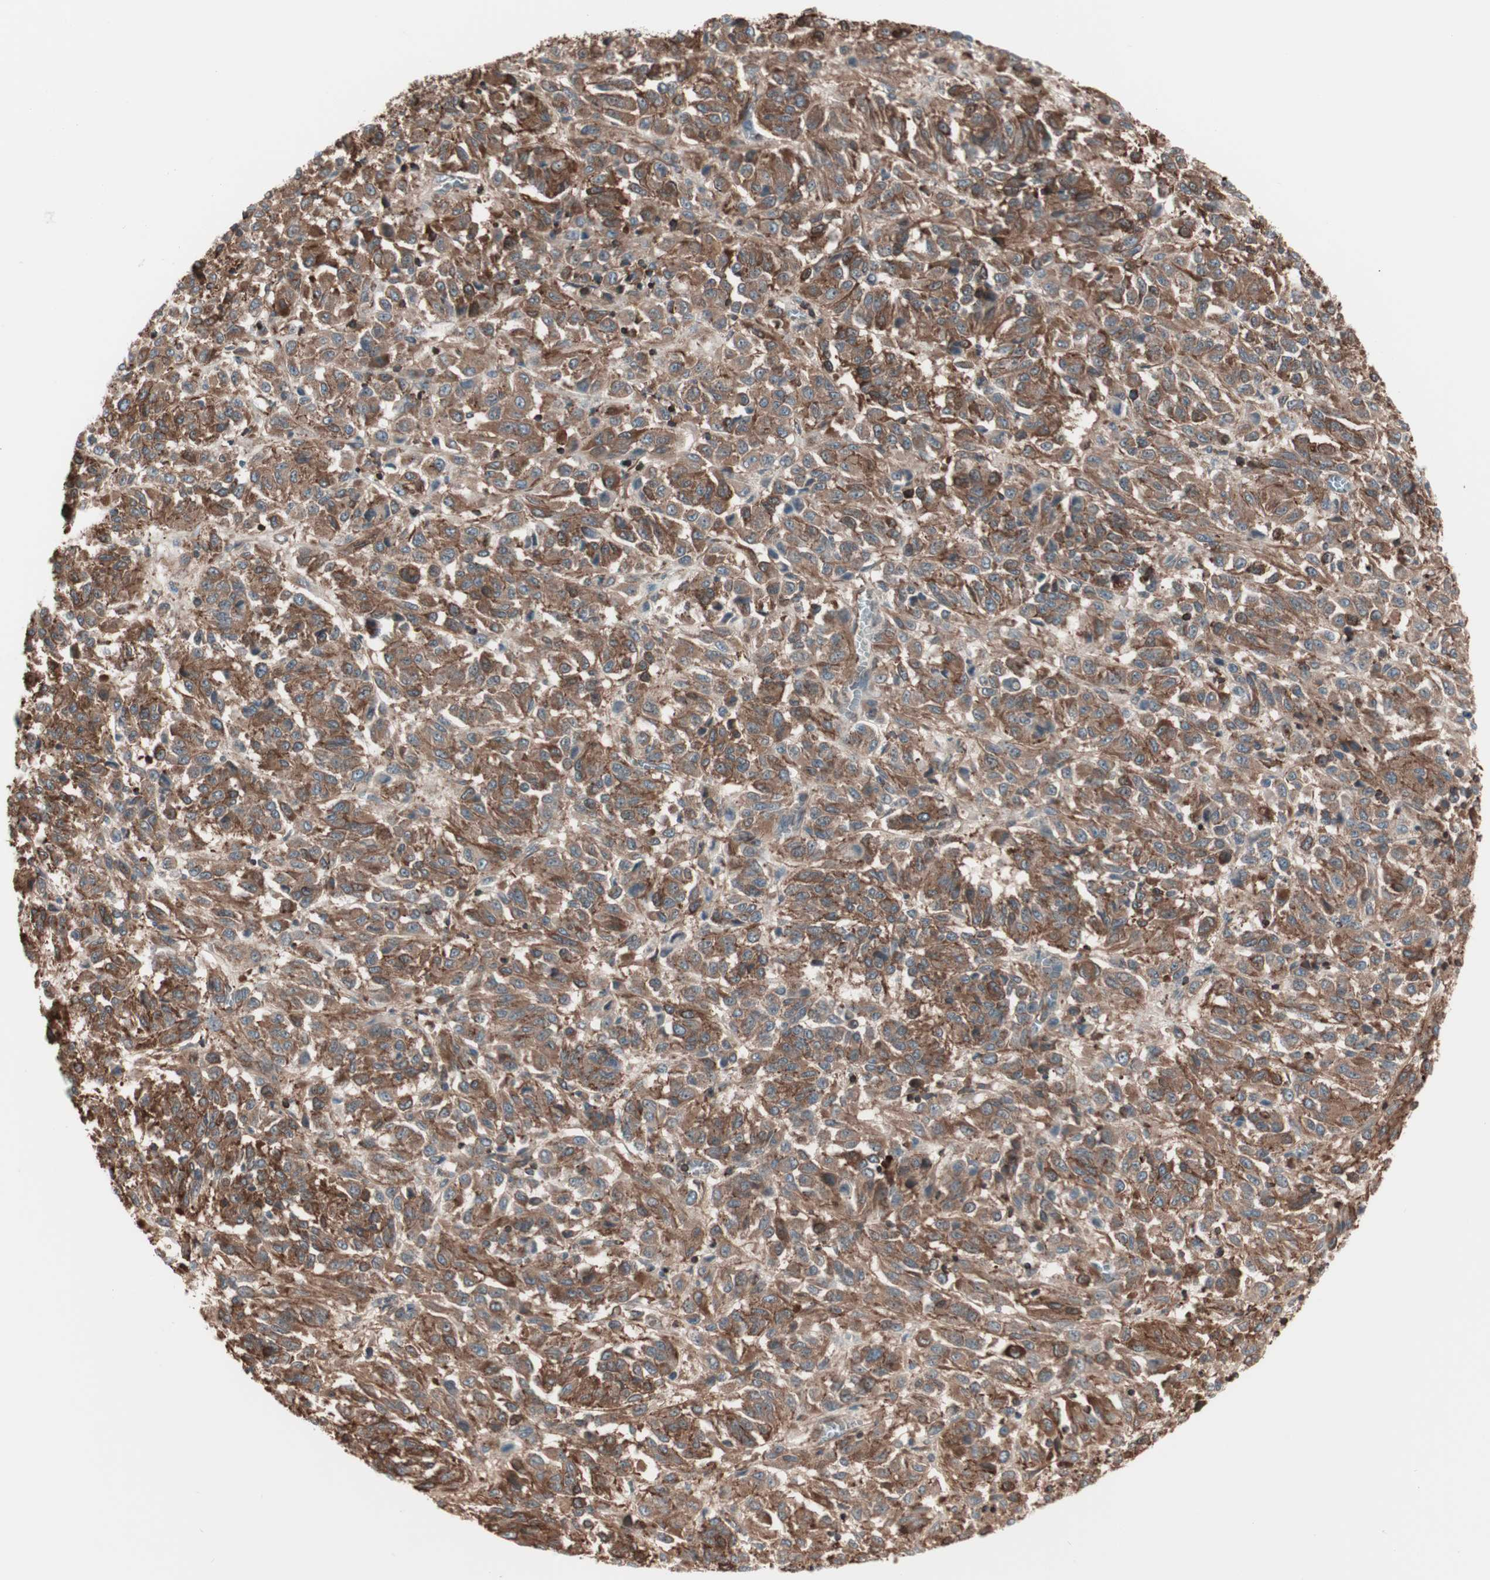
{"staining": {"intensity": "strong", "quantity": ">75%", "location": "cytoplasmic/membranous"}, "tissue": "melanoma", "cell_type": "Tumor cells", "image_type": "cancer", "snomed": [{"axis": "morphology", "description": "Malignant melanoma, Metastatic site"}, {"axis": "topography", "description": "Lung"}], "caption": "An immunohistochemistry micrograph of neoplastic tissue is shown. Protein staining in brown labels strong cytoplasmic/membranous positivity in melanoma within tumor cells. The protein is shown in brown color, while the nuclei are stained blue.", "gene": "TCP11L1", "patient": {"sex": "male", "age": 64}}